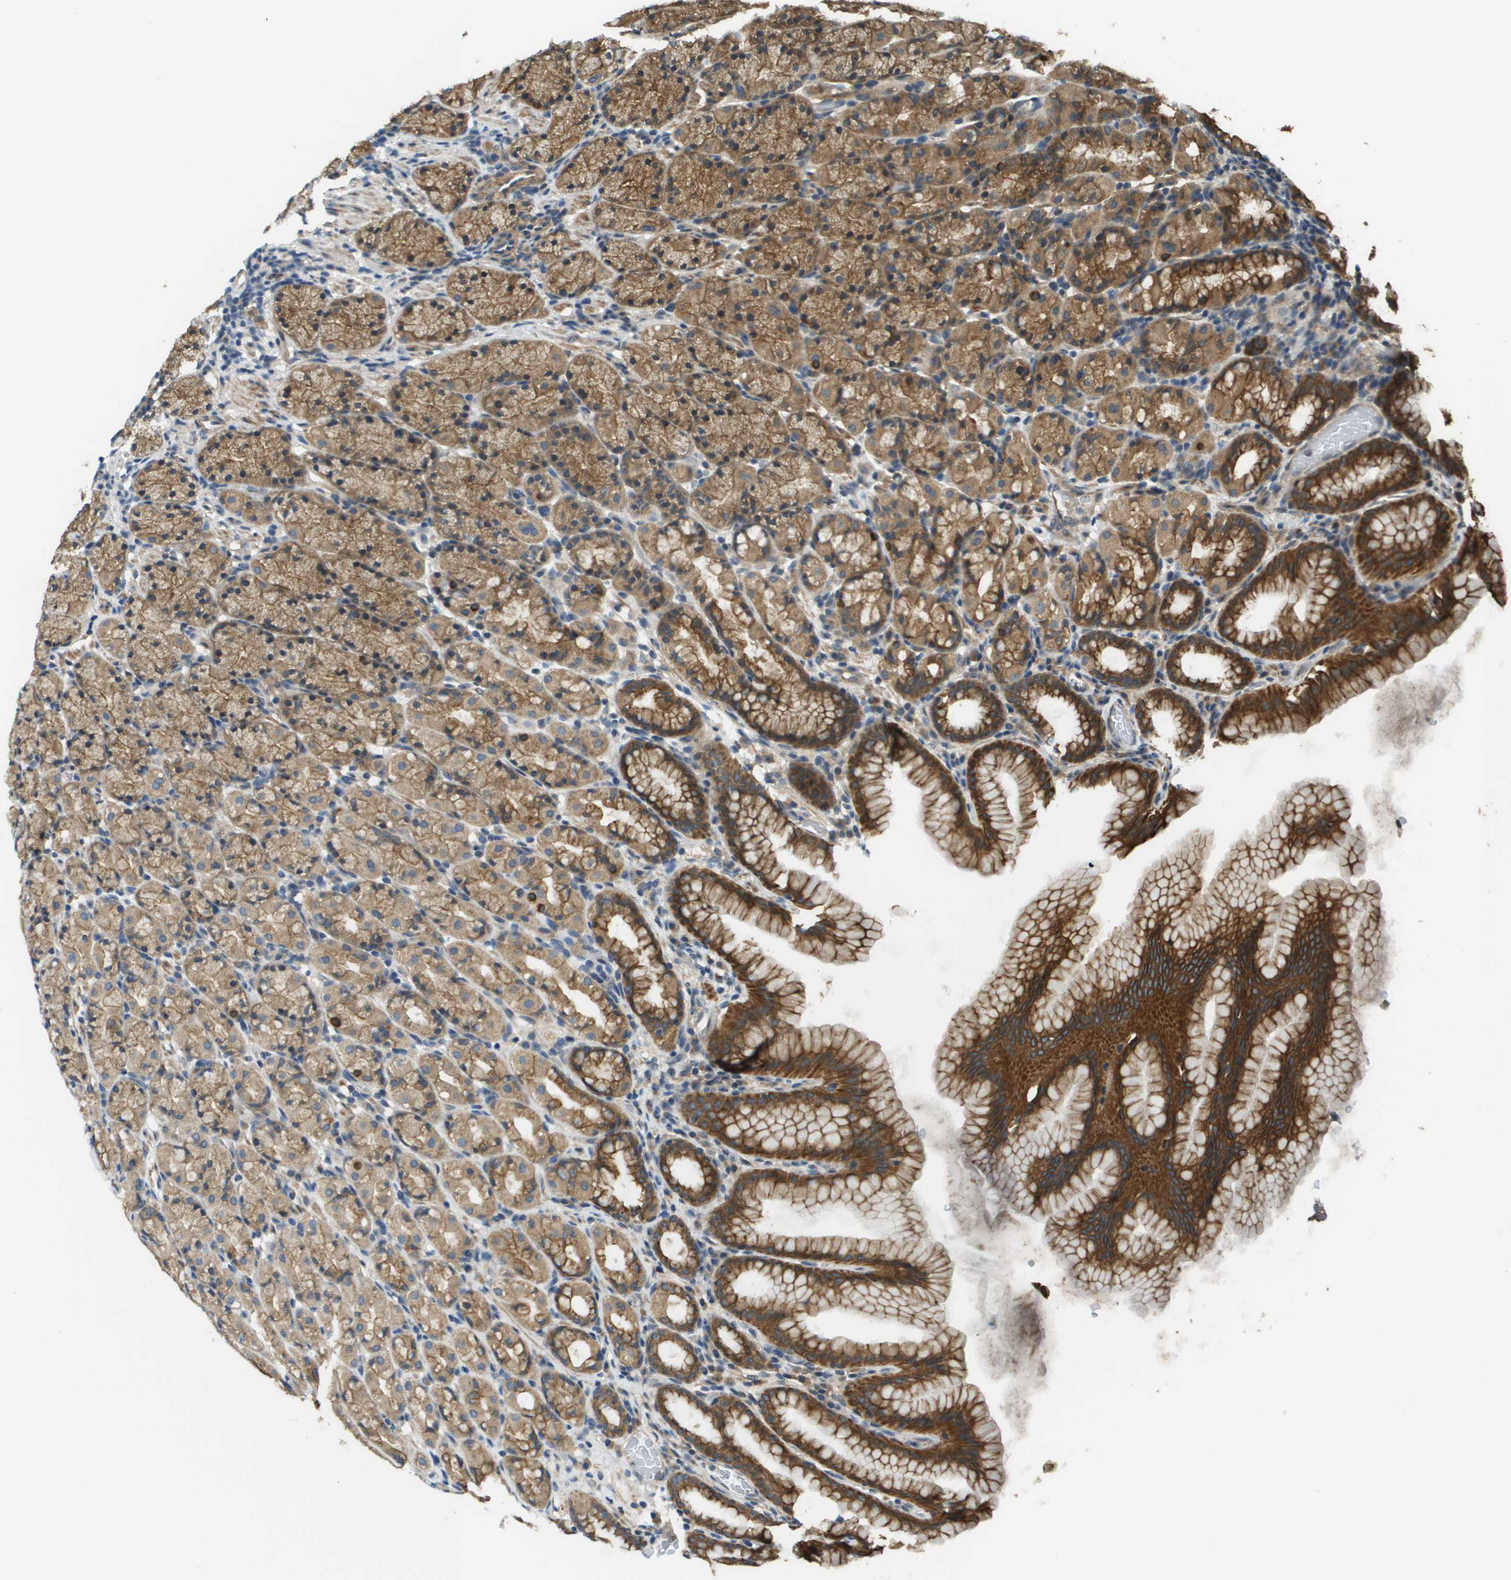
{"staining": {"intensity": "strong", "quantity": ">75%", "location": "cytoplasmic/membranous"}, "tissue": "stomach", "cell_type": "Glandular cells", "image_type": "normal", "snomed": [{"axis": "morphology", "description": "Normal tissue, NOS"}, {"axis": "topography", "description": "Stomach, upper"}], "caption": "An immunohistochemistry (IHC) histopathology image of benign tissue is shown. Protein staining in brown labels strong cytoplasmic/membranous positivity in stomach within glandular cells. Using DAB (brown) and hematoxylin (blue) stains, captured at high magnification using brightfield microscopy.", "gene": "CDKN2C", "patient": {"sex": "male", "age": 68}}